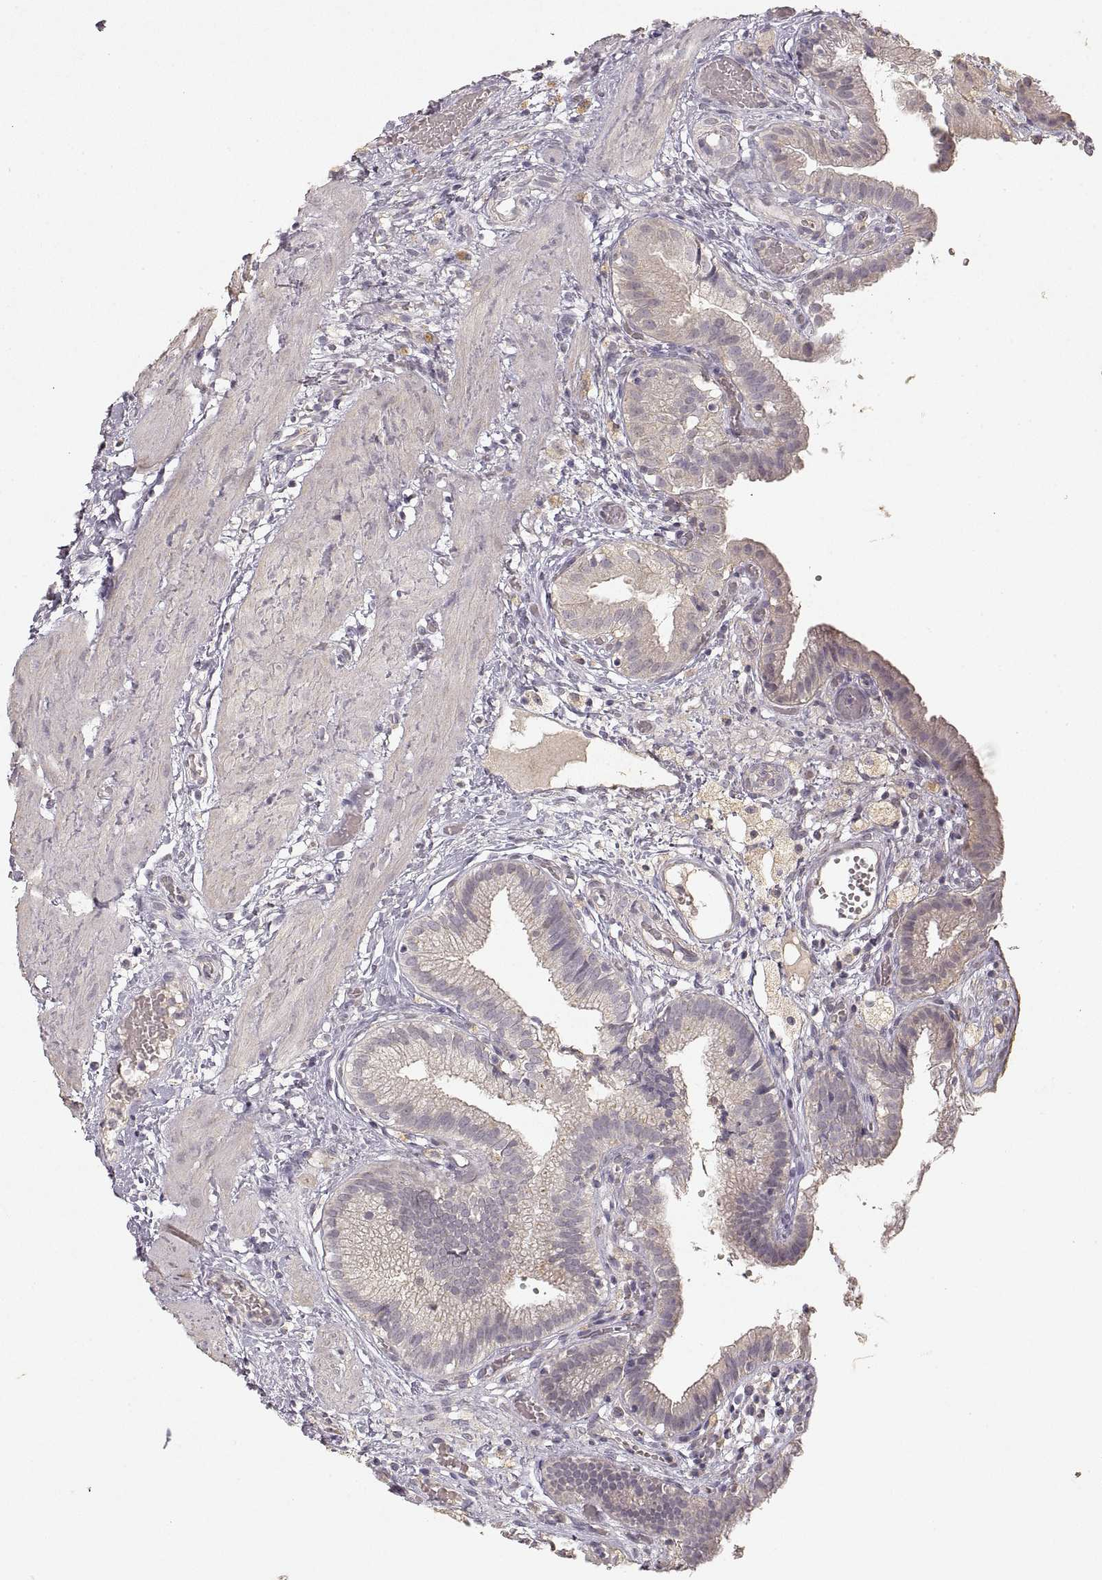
{"staining": {"intensity": "weak", "quantity": "25%-75%", "location": "cytoplasmic/membranous"}, "tissue": "gallbladder", "cell_type": "Glandular cells", "image_type": "normal", "snomed": [{"axis": "morphology", "description": "Normal tissue, NOS"}, {"axis": "topography", "description": "Gallbladder"}], "caption": "Gallbladder stained for a protein demonstrates weak cytoplasmic/membranous positivity in glandular cells. The staining was performed using DAB (3,3'-diaminobenzidine) to visualize the protein expression in brown, while the nuclei were stained in blue with hematoxylin (Magnification: 20x).", "gene": "LAMC2", "patient": {"sex": "female", "age": 24}}